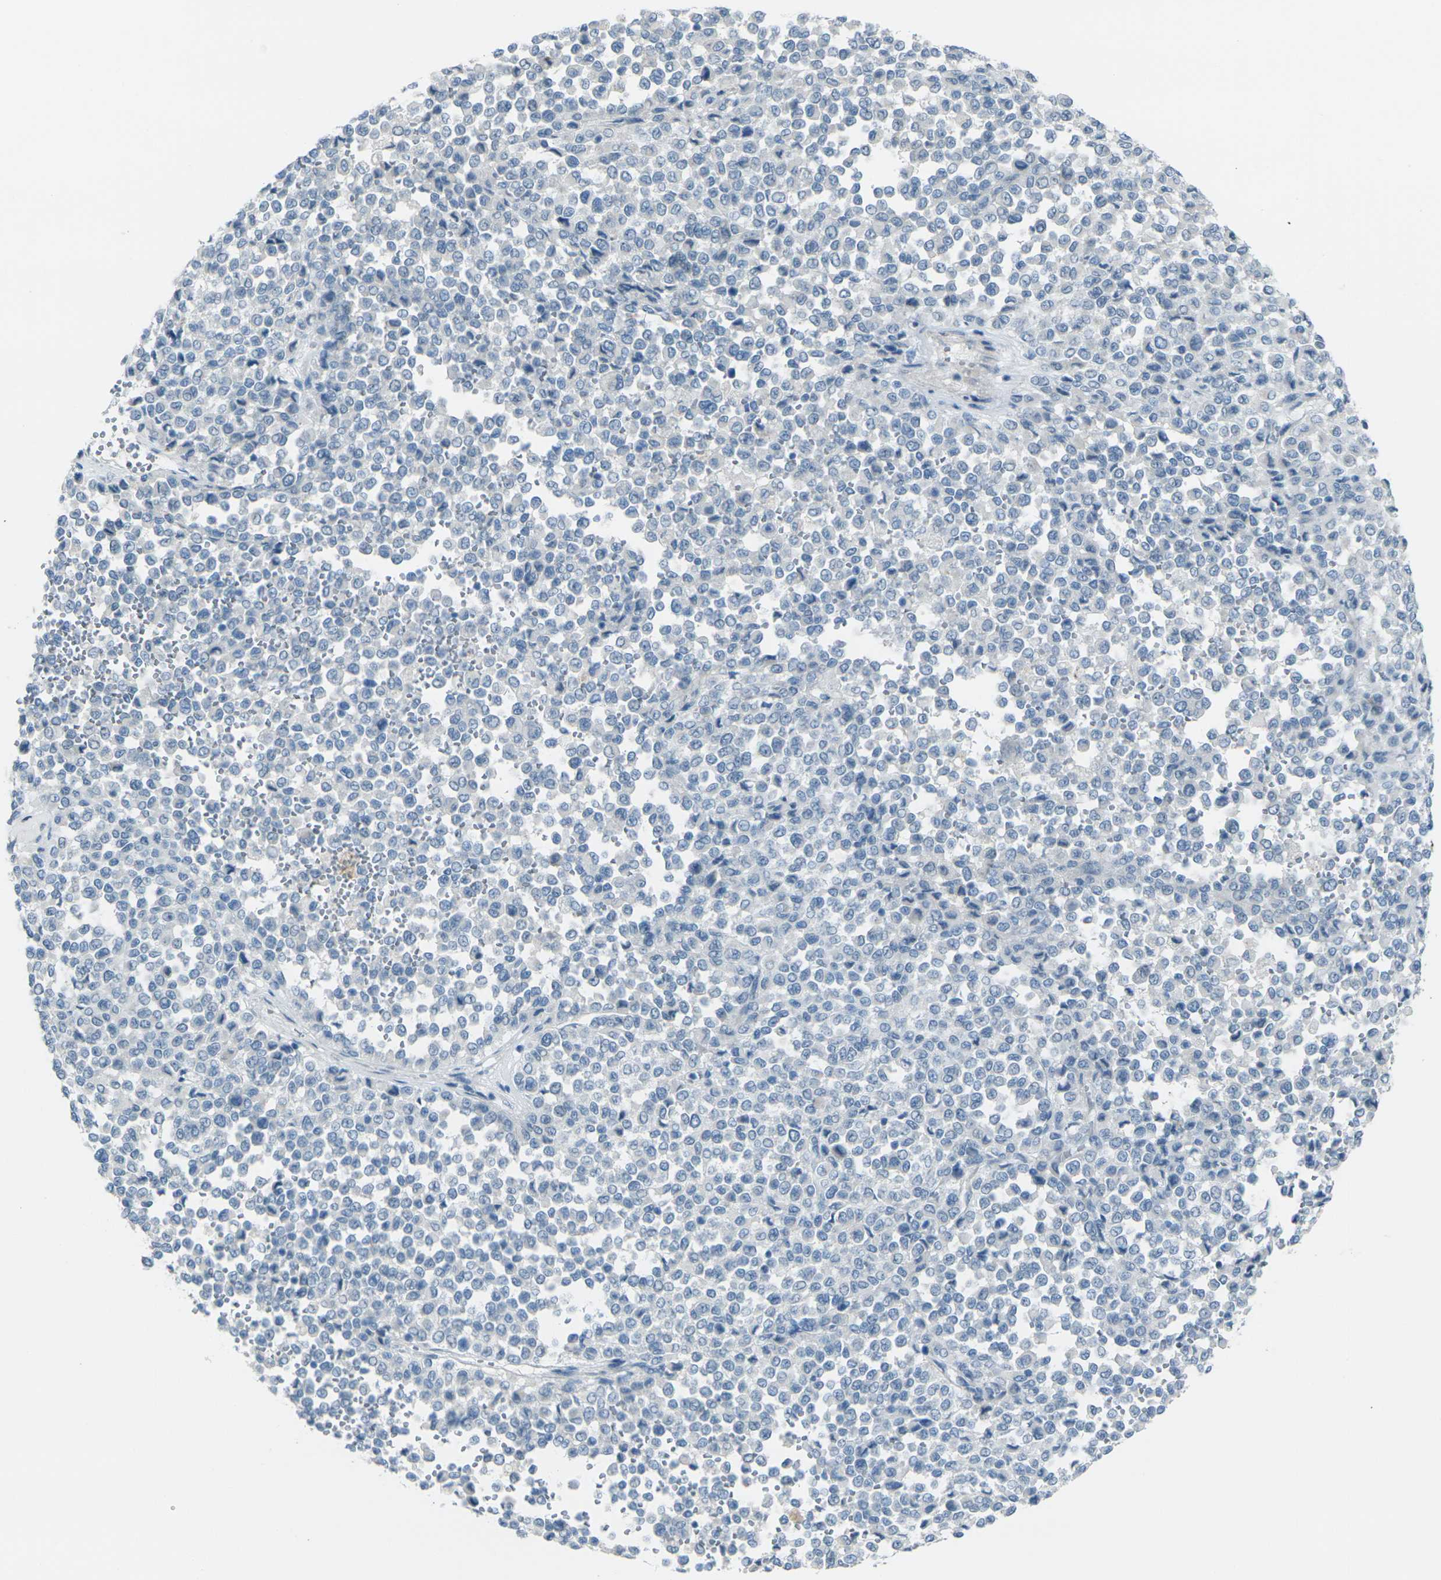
{"staining": {"intensity": "negative", "quantity": "none", "location": "none"}, "tissue": "melanoma", "cell_type": "Tumor cells", "image_type": "cancer", "snomed": [{"axis": "morphology", "description": "Malignant melanoma, Metastatic site"}, {"axis": "topography", "description": "Pancreas"}], "caption": "This is a photomicrograph of immunohistochemistry (IHC) staining of melanoma, which shows no staining in tumor cells.", "gene": "ANKRD46", "patient": {"sex": "female", "age": 30}}